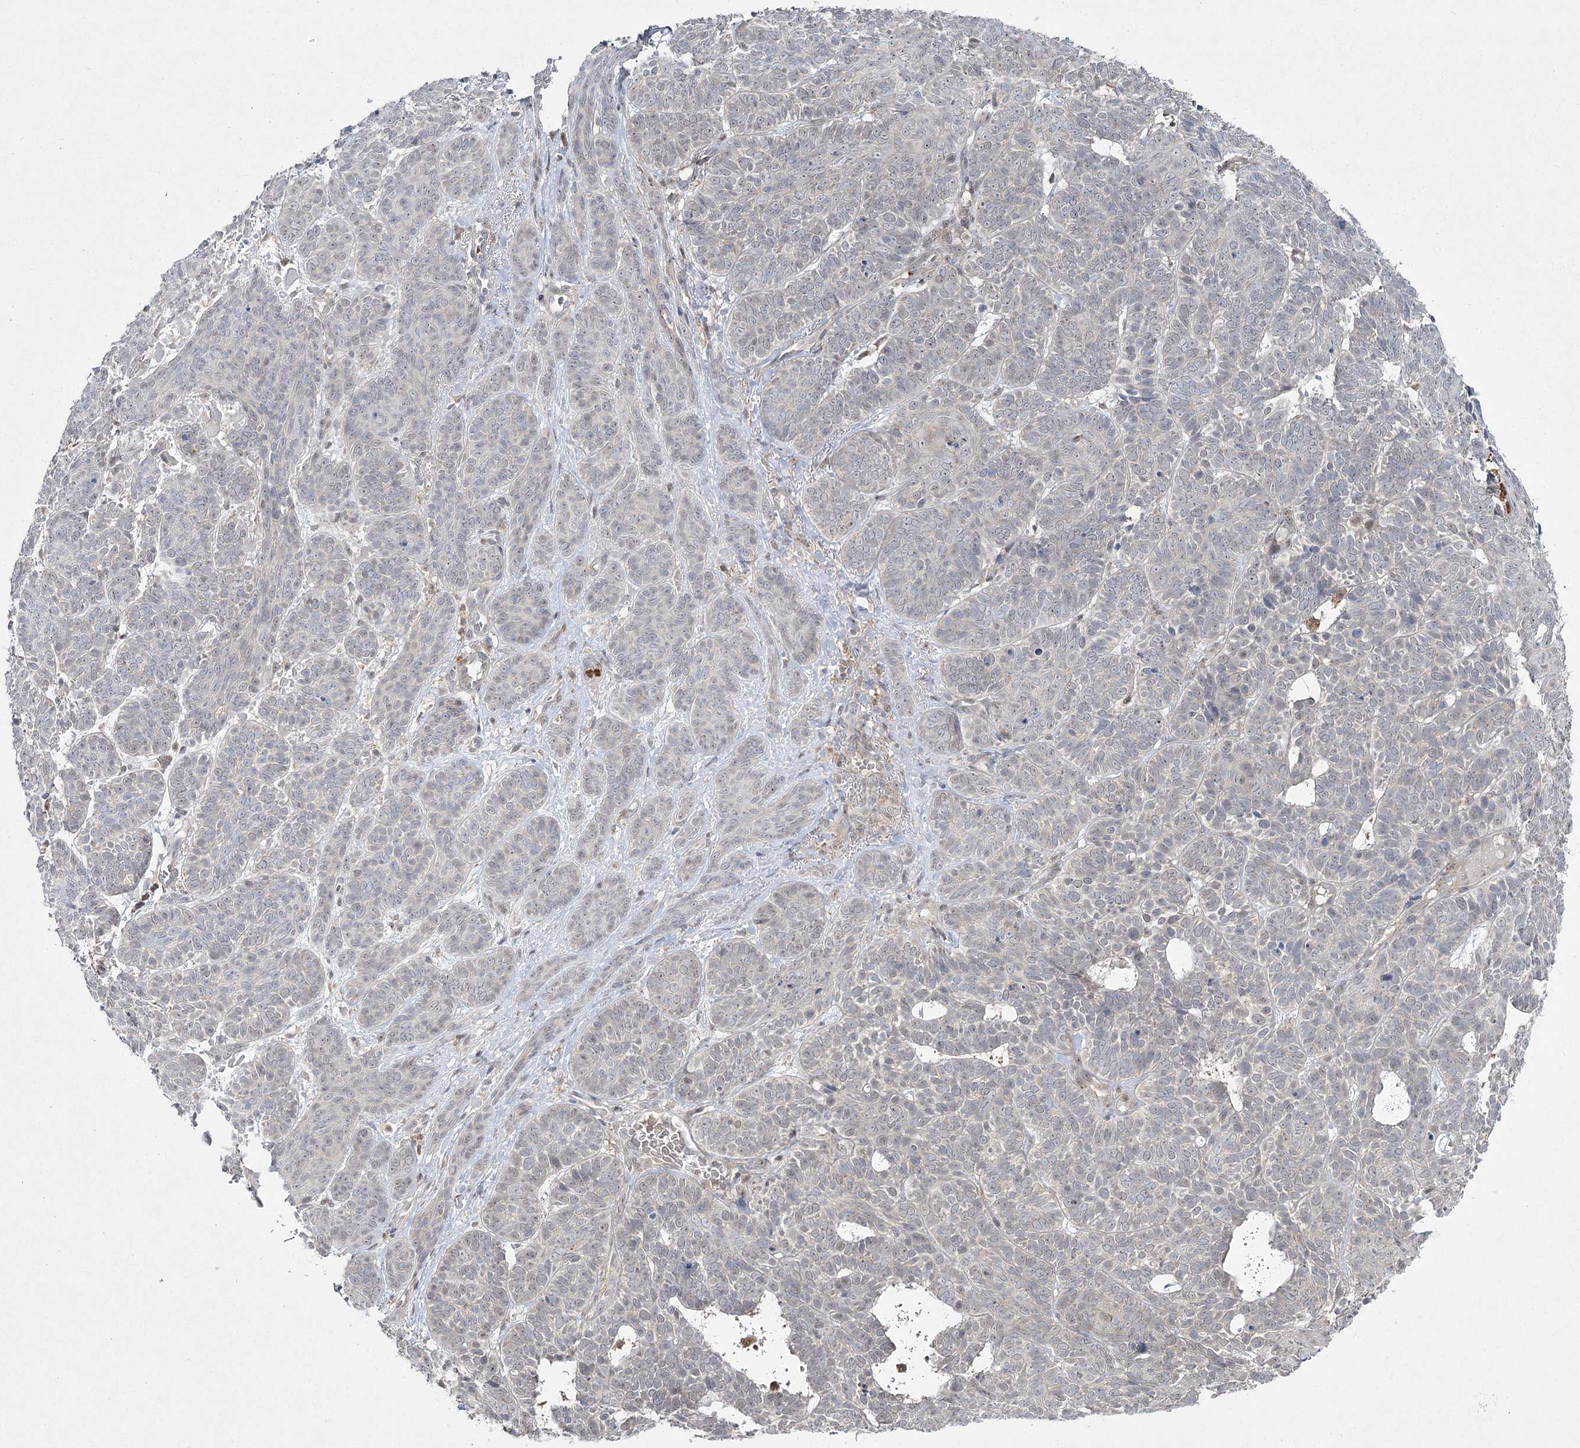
{"staining": {"intensity": "negative", "quantity": "none", "location": "none"}, "tissue": "skin cancer", "cell_type": "Tumor cells", "image_type": "cancer", "snomed": [{"axis": "morphology", "description": "Basal cell carcinoma"}, {"axis": "topography", "description": "Skin"}], "caption": "This is an immunohistochemistry micrograph of human skin basal cell carcinoma. There is no staining in tumor cells.", "gene": "WDR44", "patient": {"sex": "male", "age": 85}}